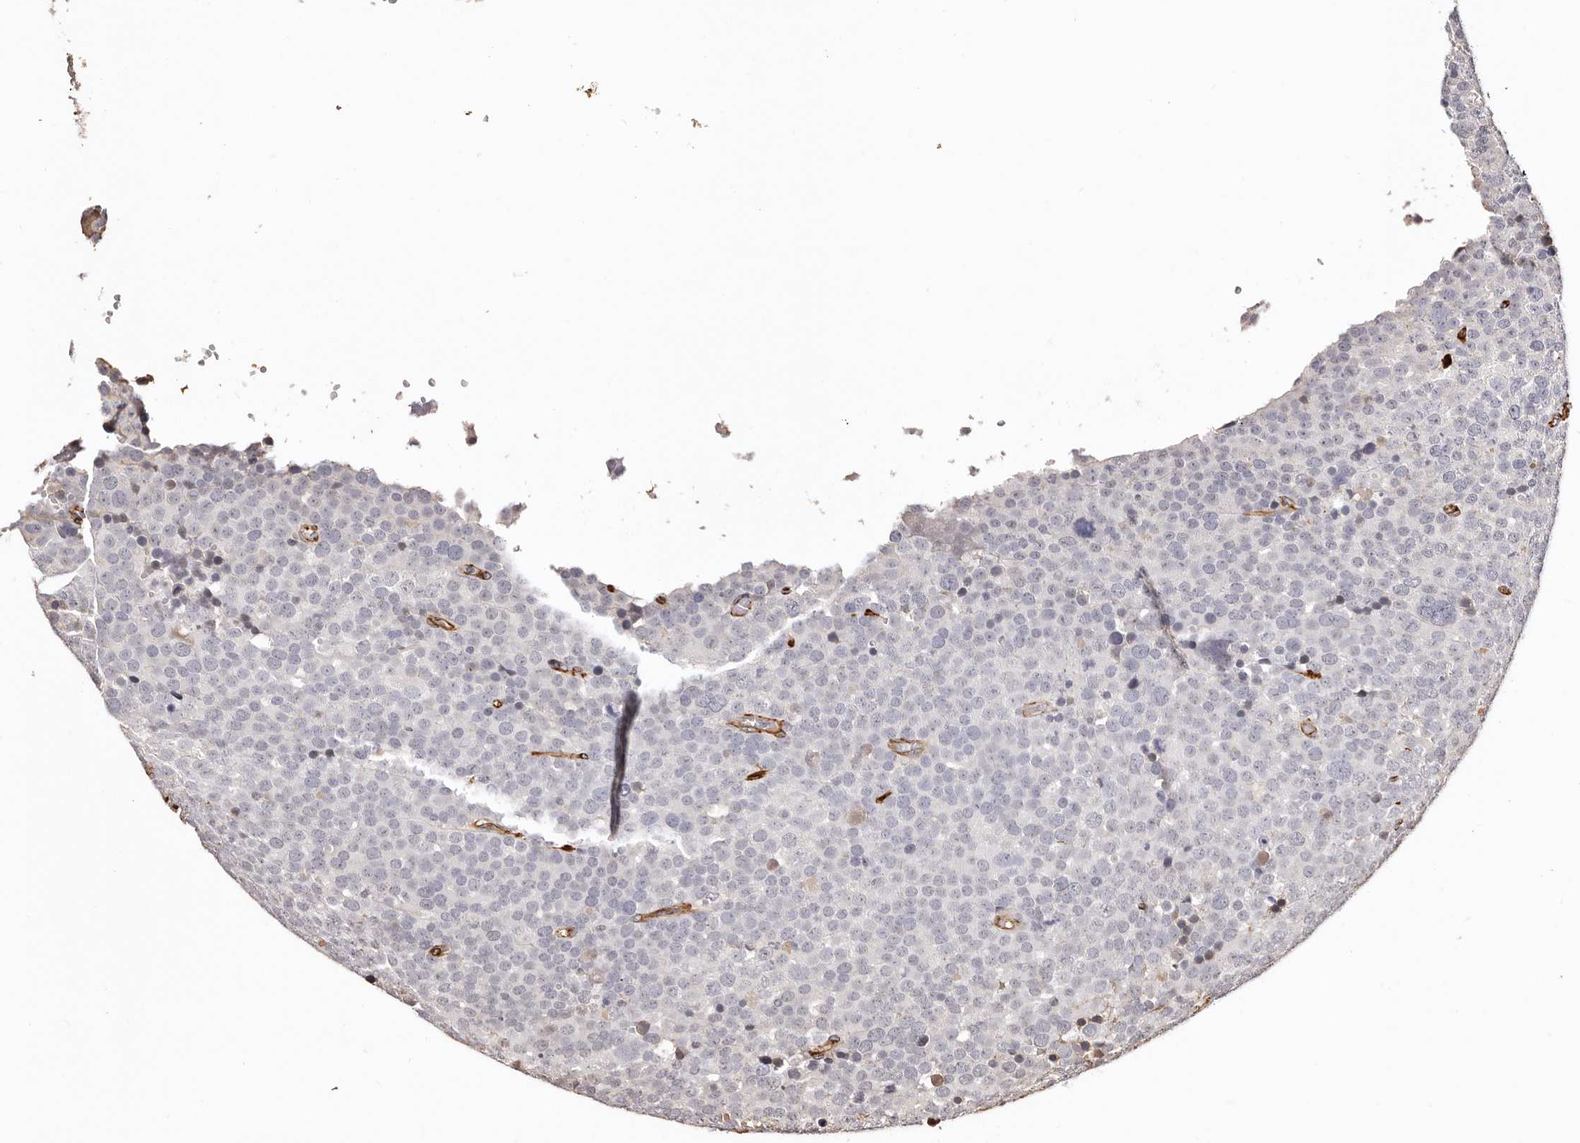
{"staining": {"intensity": "negative", "quantity": "none", "location": "none"}, "tissue": "testis cancer", "cell_type": "Tumor cells", "image_type": "cancer", "snomed": [{"axis": "morphology", "description": "Seminoma, NOS"}, {"axis": "topography", "description": "Testis"}], "caption": "The IHC photomicrograph has no significant expression in tumor cells of testis cancer tissue.", "gene": "ZNF557", "patient": {"sex": "male", "age": 71}}